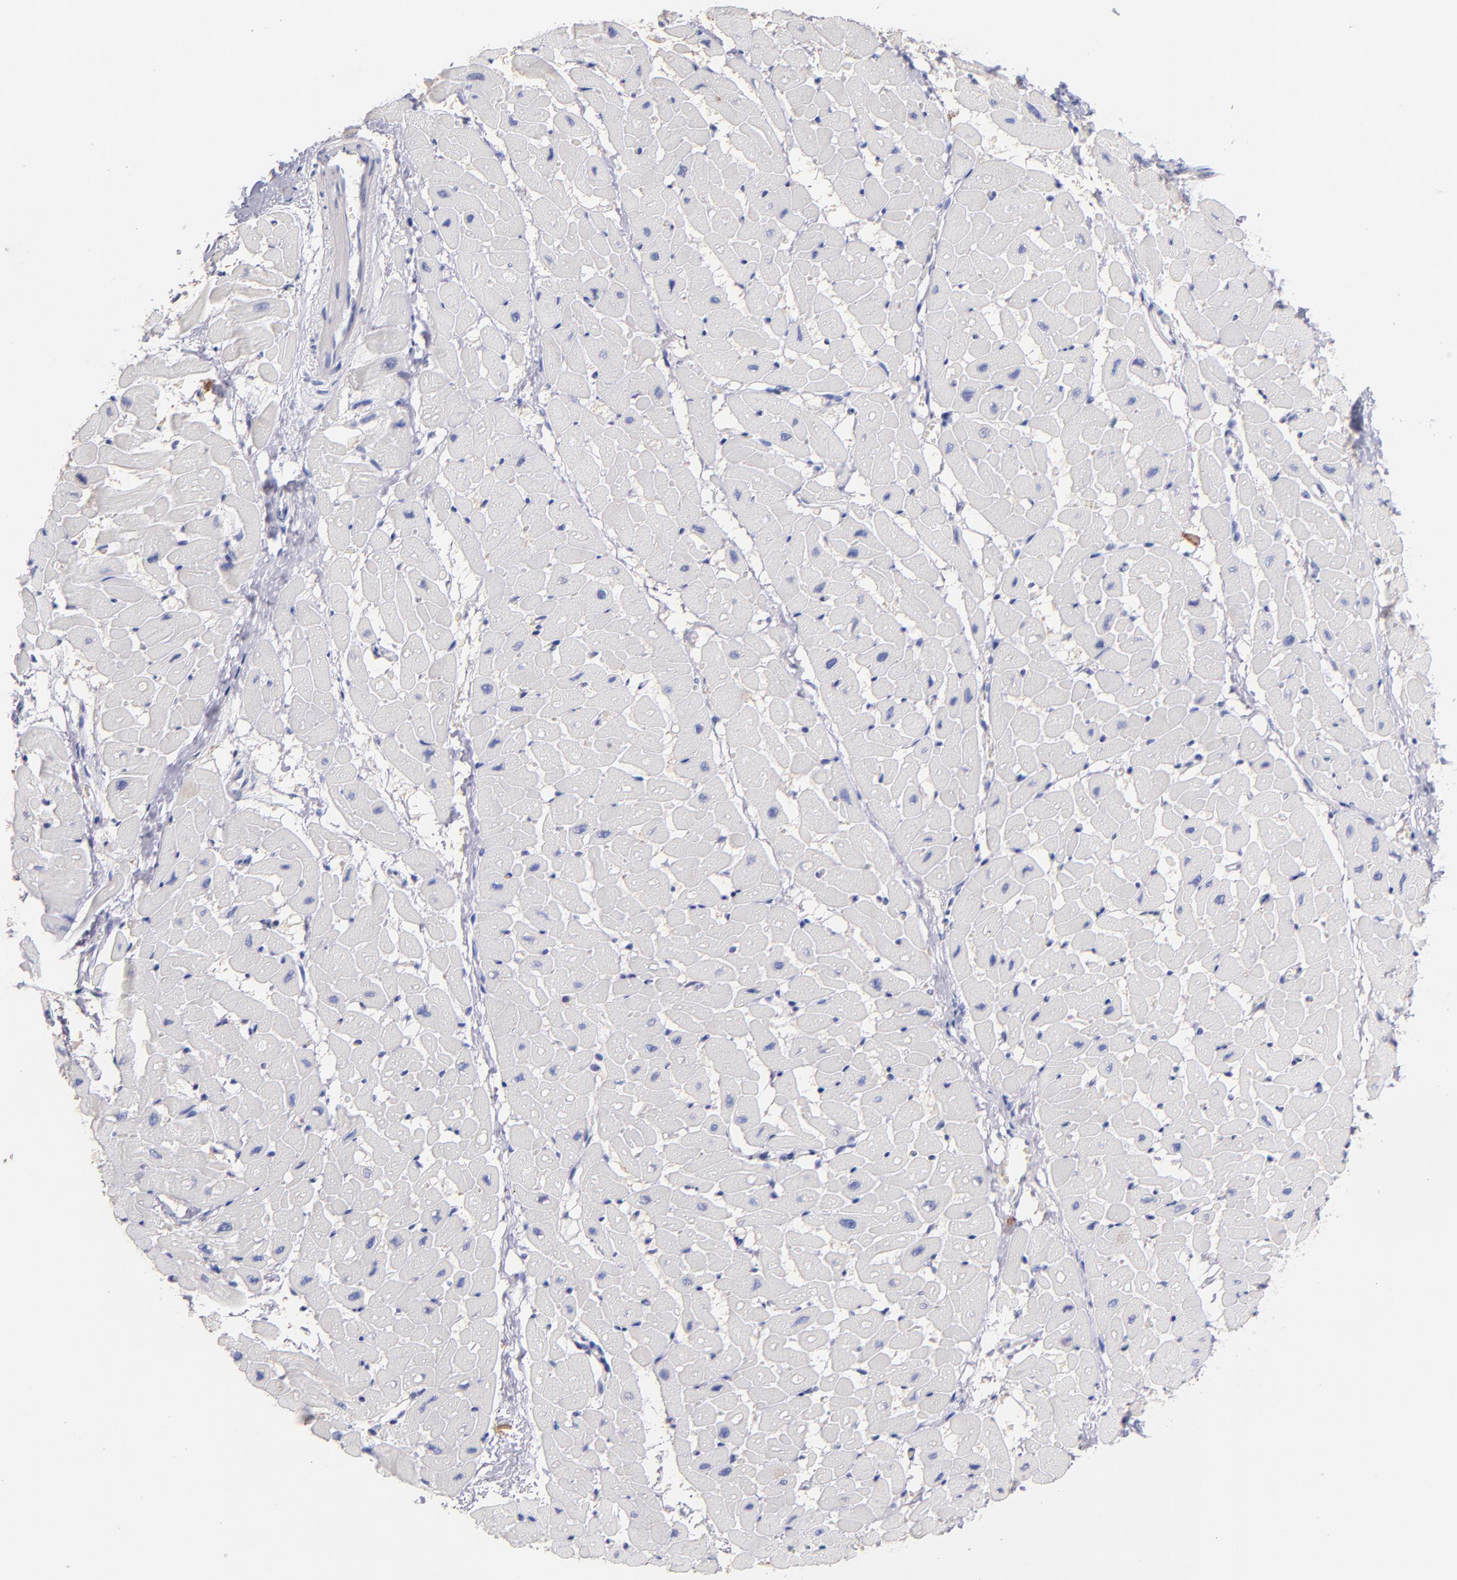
{"staining": {"intensity": "negative", "quantity": "none", "location": "none"}, "tissue": "heart muscle", "cell_type": "Cardiomyocytes", "image_type": "normal", "snomed": [{"axis": "morphology", "description": "Normal tissue, NOS"}, {"axis": "topography", "description": "Heart"}], "caption": "Human heart muscle stained for a protein using immunohistochemistry (IHC) displays no expression in cardiomyocytes.", "gene": "KIT", "patient": {"sex": "male", "age": 45}}